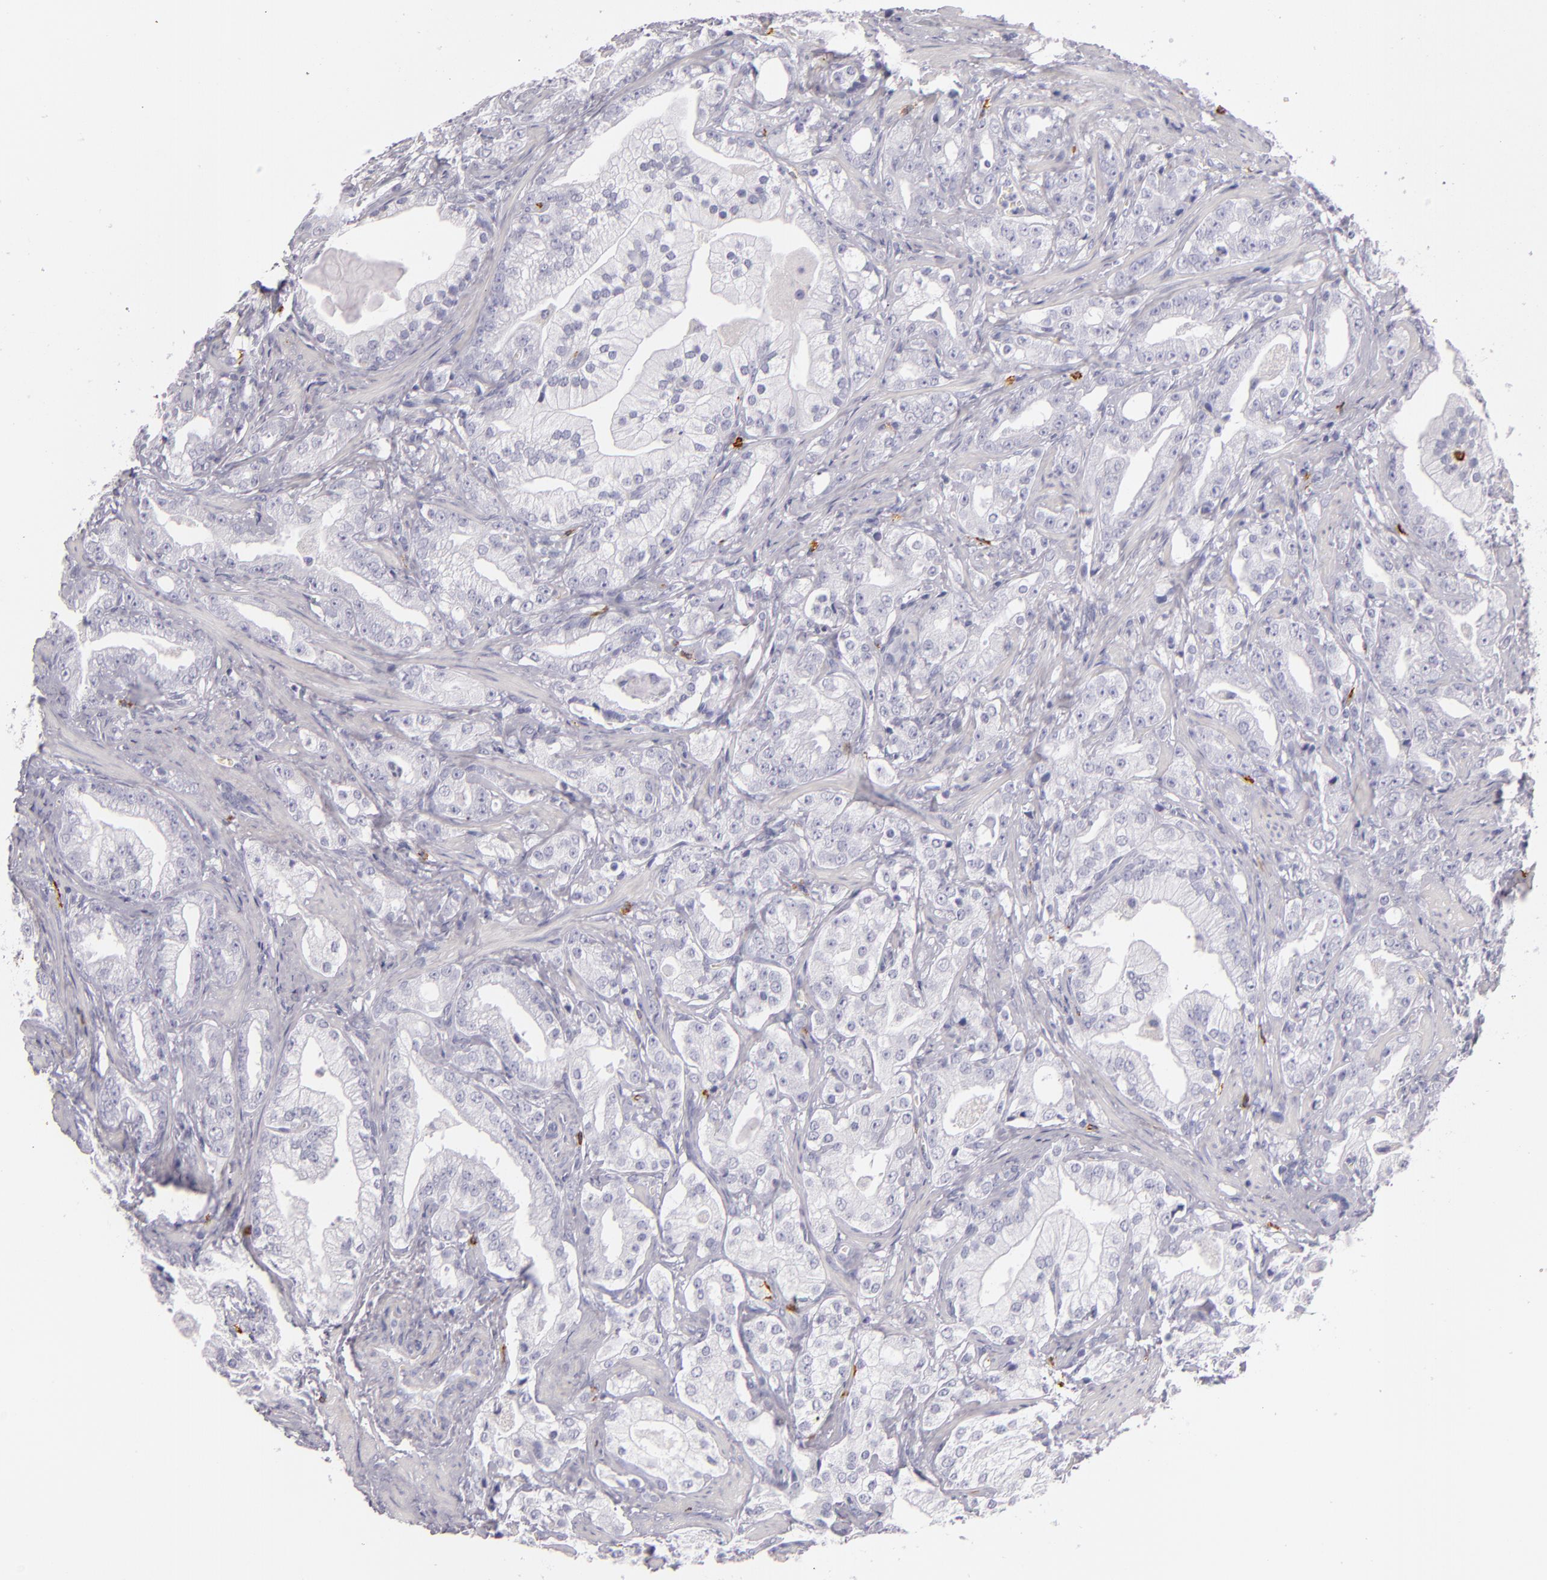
{"staining": {"intensity": "negative", "quantity": "none", "location": "none"}, "tissue": "prostate cancer", "cell_type": "Tumor cells", "image_type": "cancer", "snomed": [{"axis": "morphology", "description": "Adenocarcinoma, Low grade"}, {"axis": "topography", "description": "Prostate"}], "caption": "IHC of human prostate cancer displays no expression in tumor cells. Nuclei are stained in blue.", "gene": "TPSD1", "patient": {"sex": "male", "age": 59}}